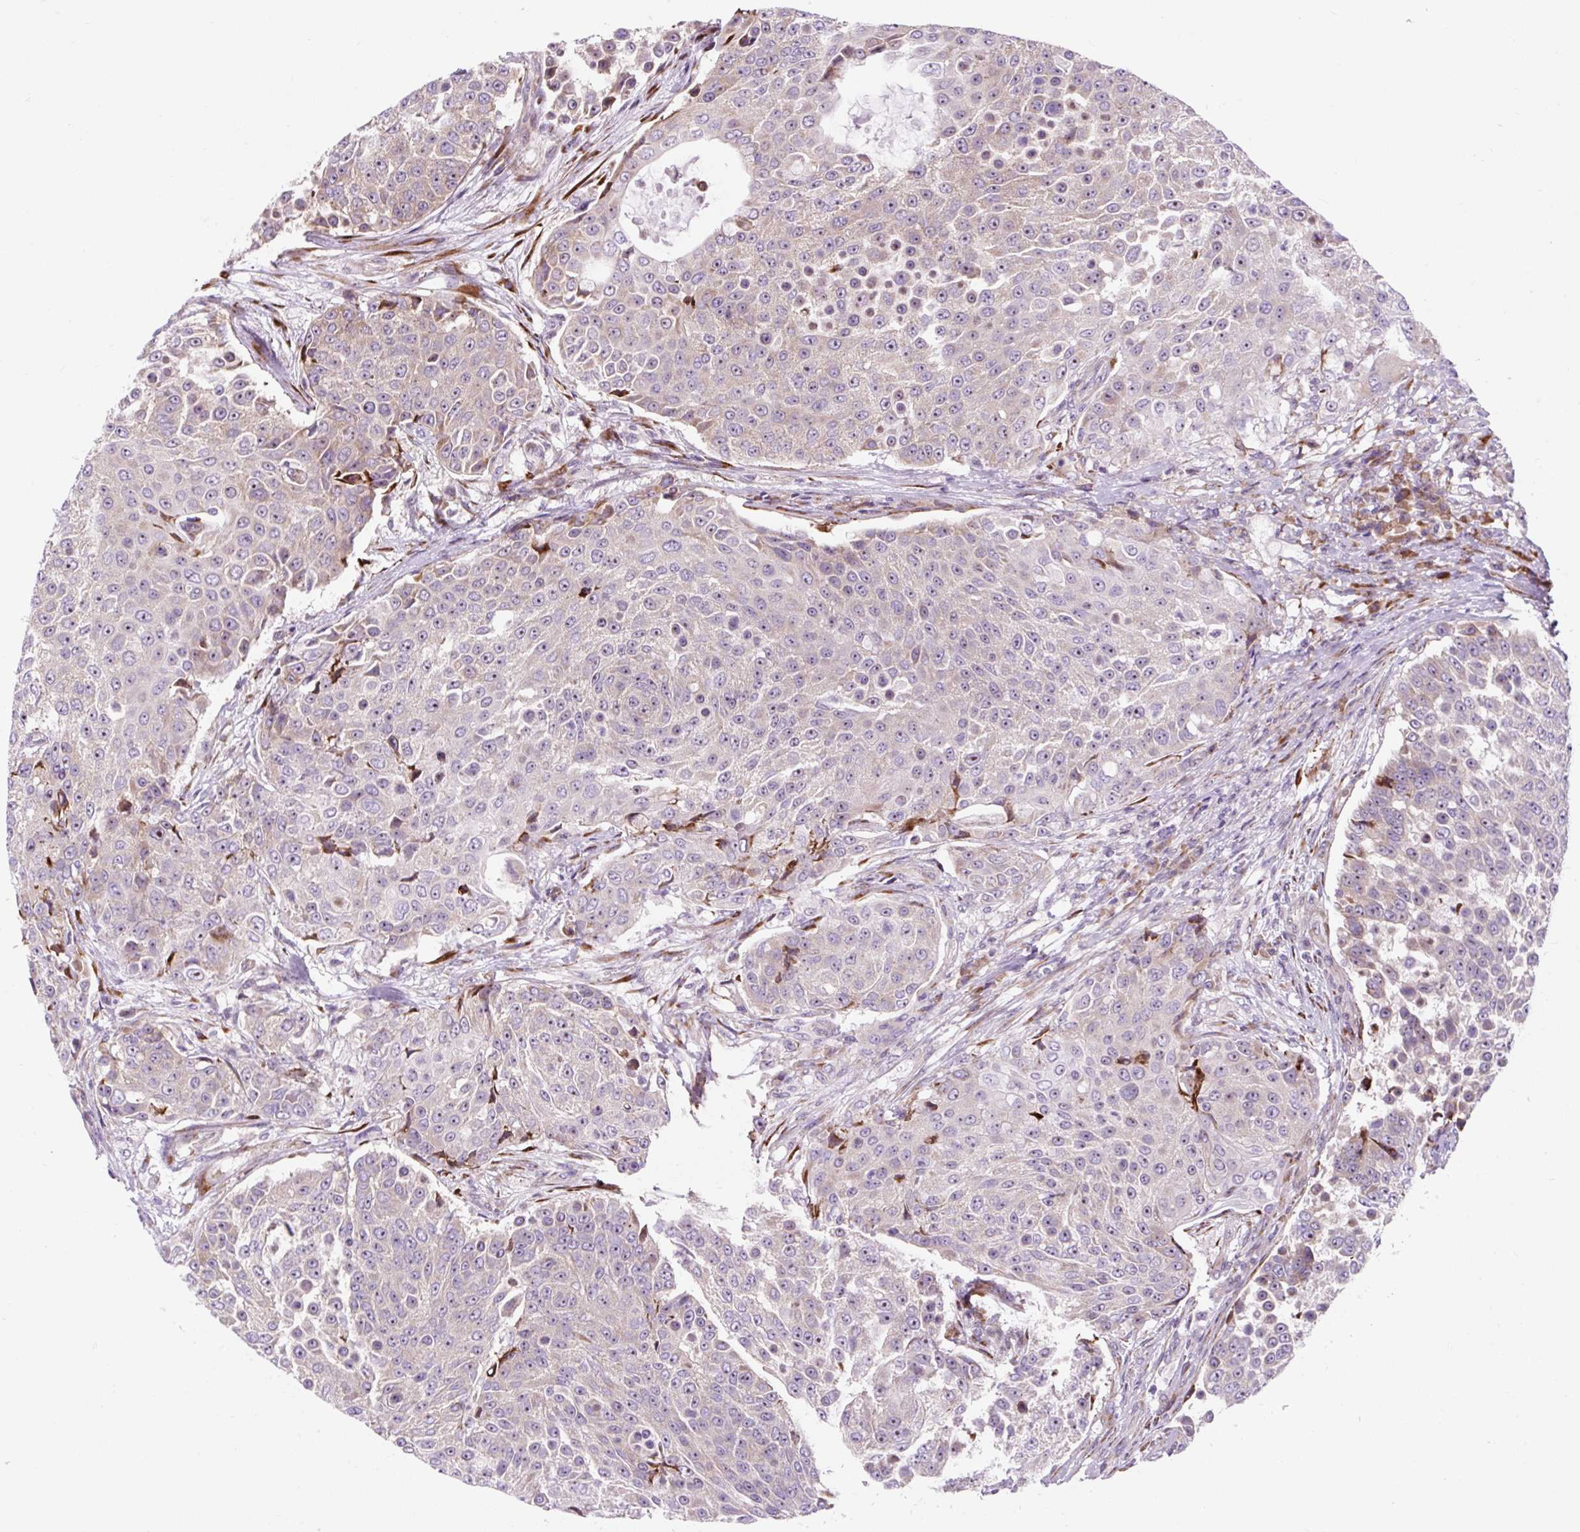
{"staining": {"intensity": "weak", "quantity": "<25%", "location": "cytoplasmic/membranous"}, "tissue": "urothelial cancer", "cell_type": "Tumor cells", "image_type": "cancer", "snomed": [{"axis": "morphology", "description": "Urothelial carcinoma, High grade"}, {"axis": "topography", "description": "Urinary bladder"}], "caption": "DAB immunohistochemical staining of human high-grade urothelial carcinoma demonstrates no significant positivity in tumor cells. Nuclei are stained in blue.", "gene": "CISD3", "patient": {"sex": "female", "age": 63}}